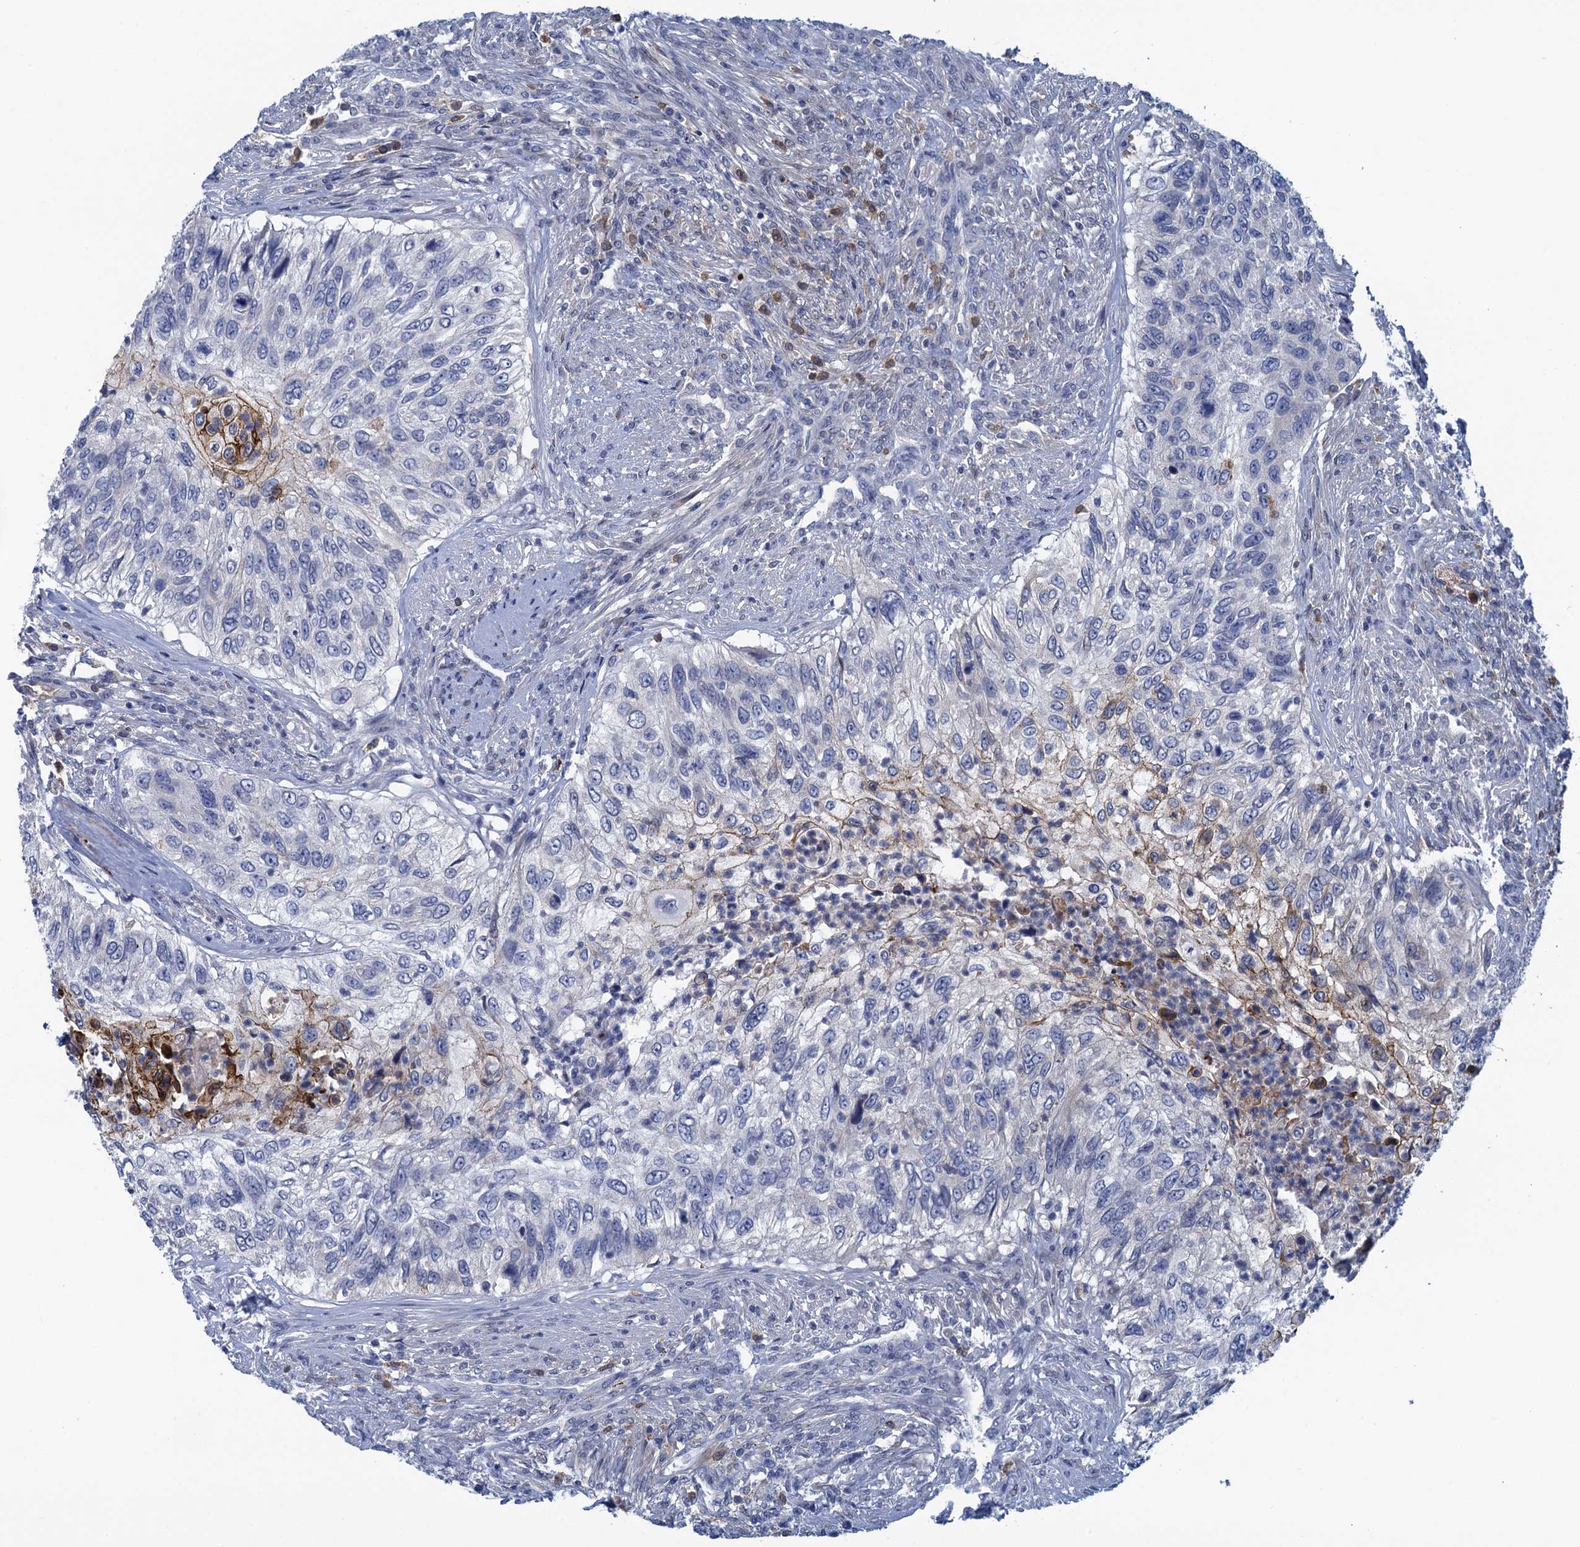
{"staining": {"intensity": "moderate", "quantity": "<25%", "location": "cytoplasmic/membranous"}, "tissue": "urothelial cancer", "cell_type": "Tumor cells", "image_type": "cancer", "snomed": [{"axis": "morphology", "description": "Urothelial carcinoma, High grade"}, {"axis": "topography", "description": "Urinary bladder"}], "caption": "Immunohistochemistry (IHC) micrograph of high-grade urothelial carcinoma stained for a protein (brown), which displays low levels of moderate cytoplasmic/membranous staining in about <25% of tumor cells.", "gene": "SCEL", "patient": {"sex": "female", "age": 60}}